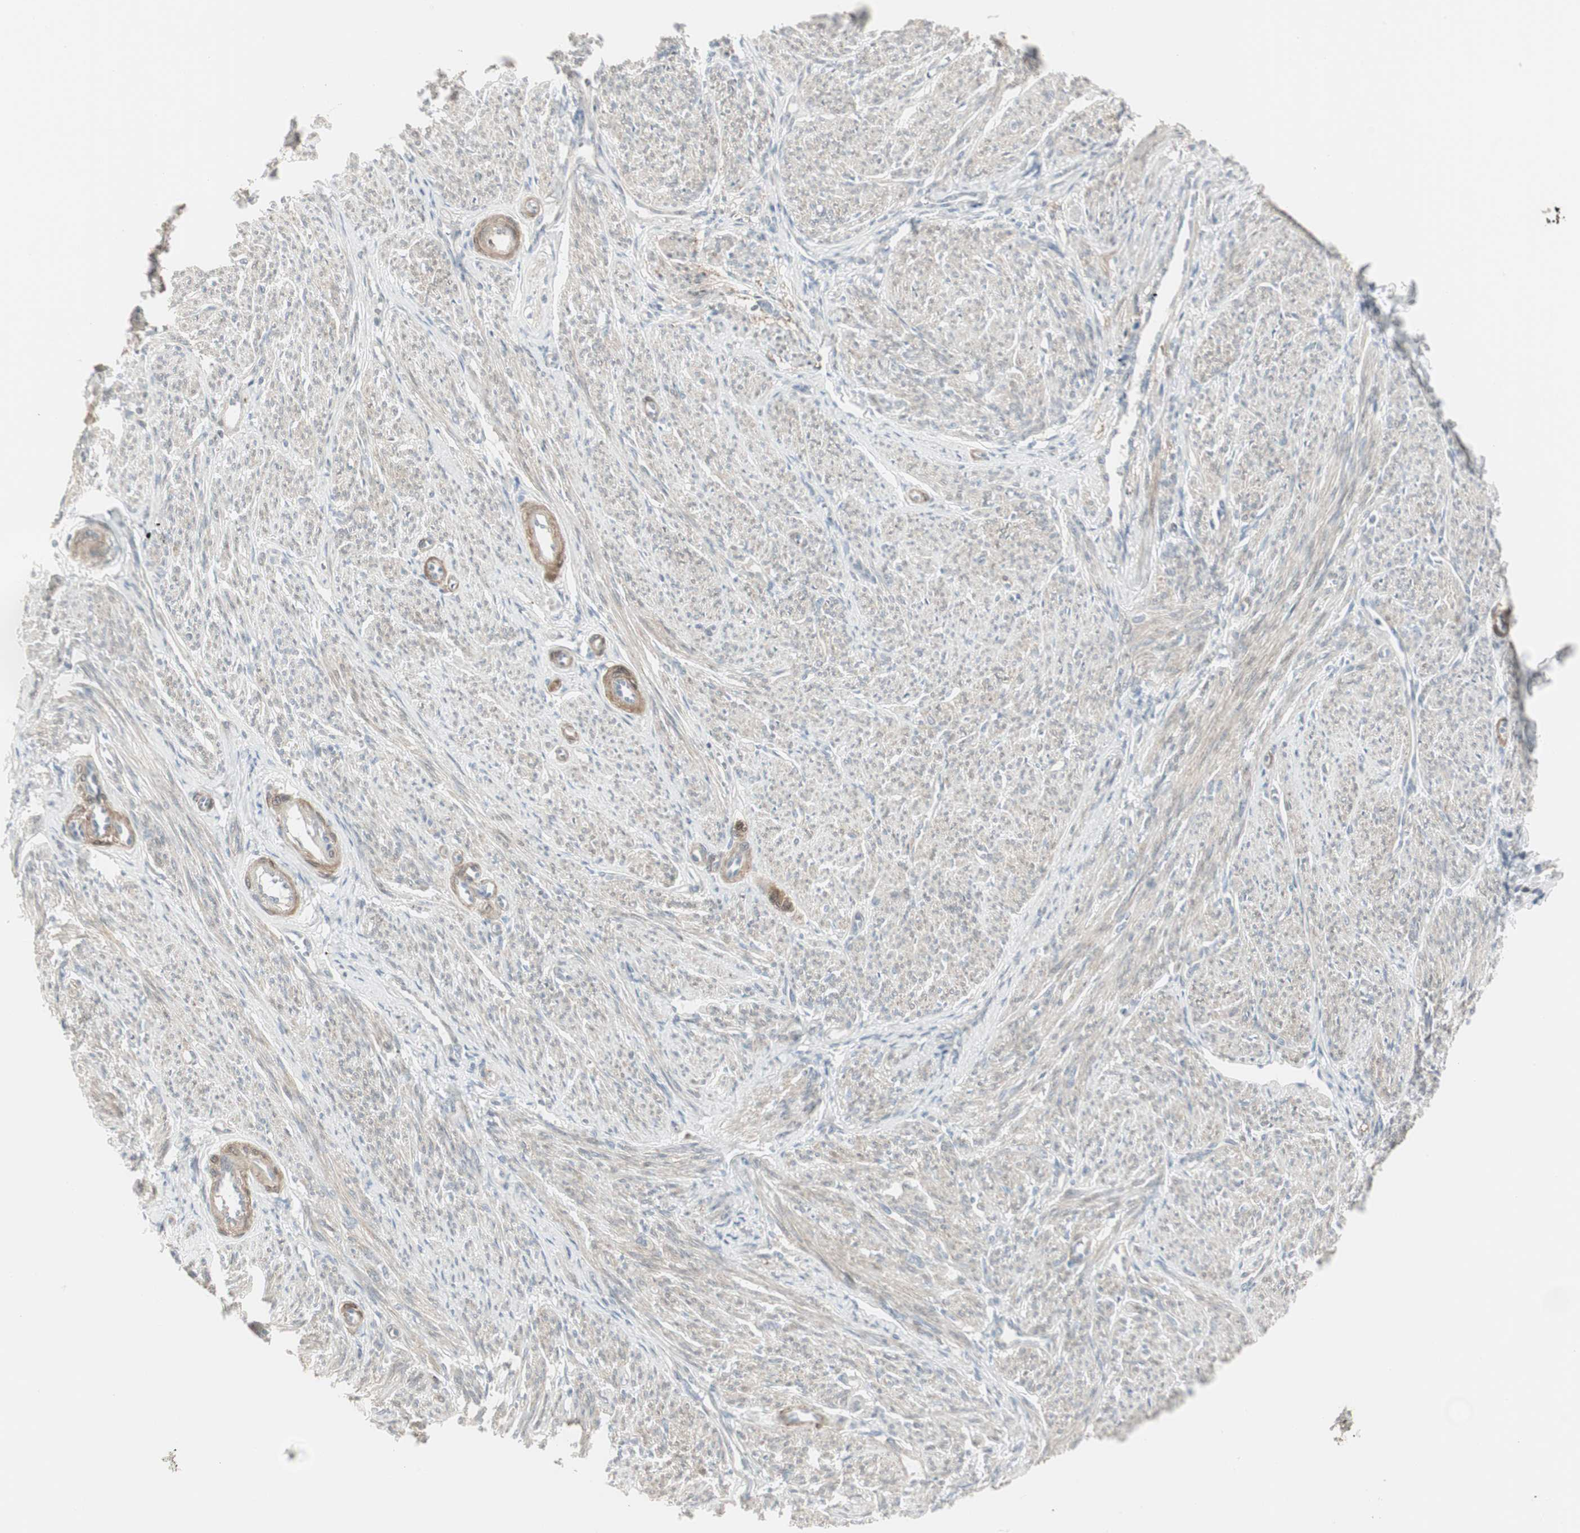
{"staining": {"intensity": "strong", "quantity": ">75%", "location": "cytoplasmic/membranous"}, "tissue": "smooth muscle", "cell_type": "Smooth muscle cells", "image_type": "normal", "snomed": [{"axis": "morphology", "description": "Normal tissue, NOS"}, {"axis": "topography", "description": "Smooth muscle"}], "caption": "Protein staining of normal smooth muscle exhibits strong cytoplasmic/membranous positivity in approximately >75% of smooth muscle cells.", "gene": "DMPK", "patient": {"sex": "female", "age": 65}}